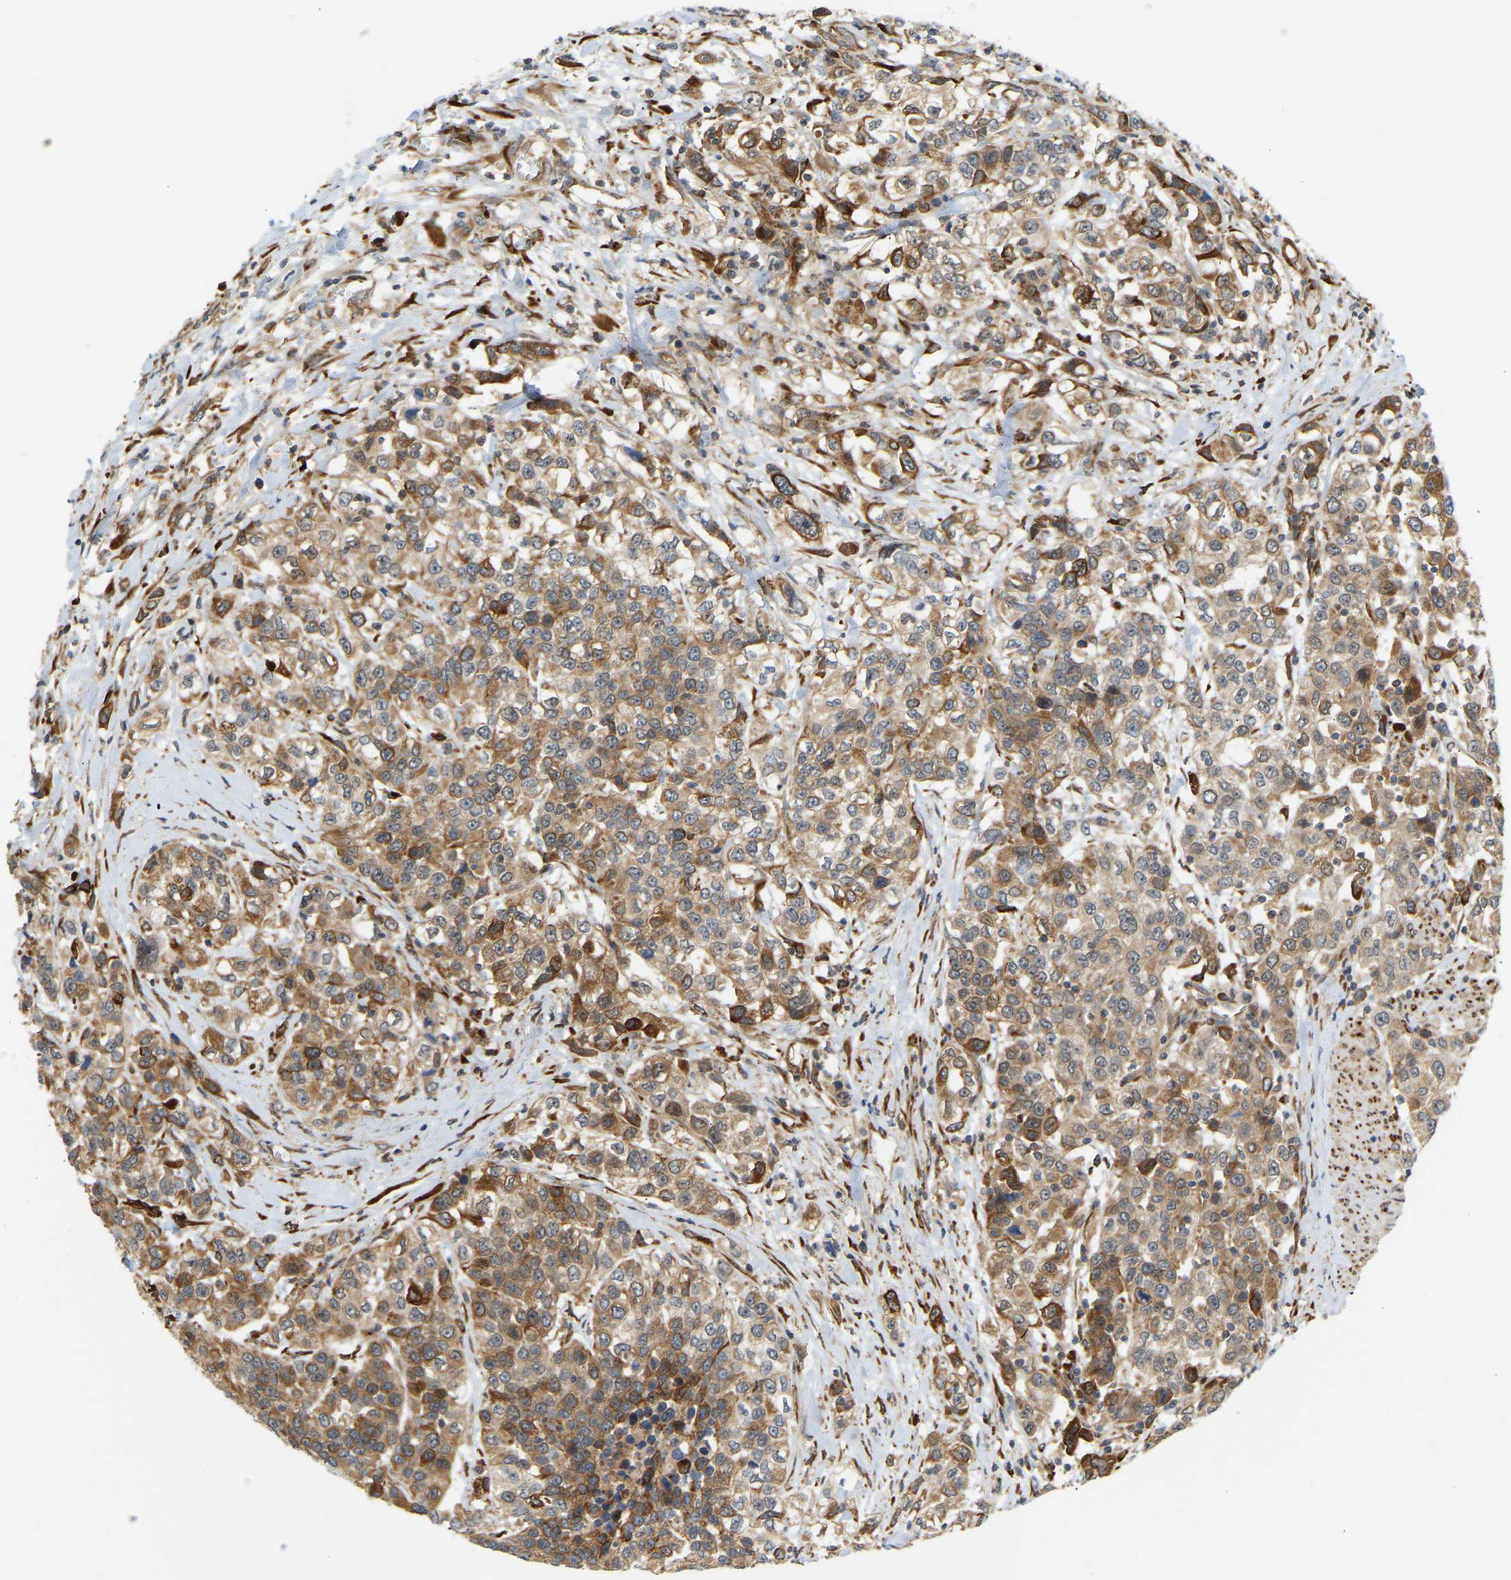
{"staining": {"intensity": "moderate", "quantity": ">75%", "location": "cytoplasmic/membranous"}, "tissue": "urothelial cancer", "cell_type": "Tumor cells", "image_type": "cancer", "snomed": [{"axis": "morphology", "description": "Urothelial carcinoma, High grade"}, {"axis": "topography", "description": "Urinary bladder"}], "caption": "Urothelial cancer stained with IHC shows moderate cytoplasmic/membranous expression in approximately >75% of tumor cells. (brown staining indicates protein expression, while blue staining denotes nuclei).", "gene": "PLCG2", "patient": {"sex": "female", "age": 80}}